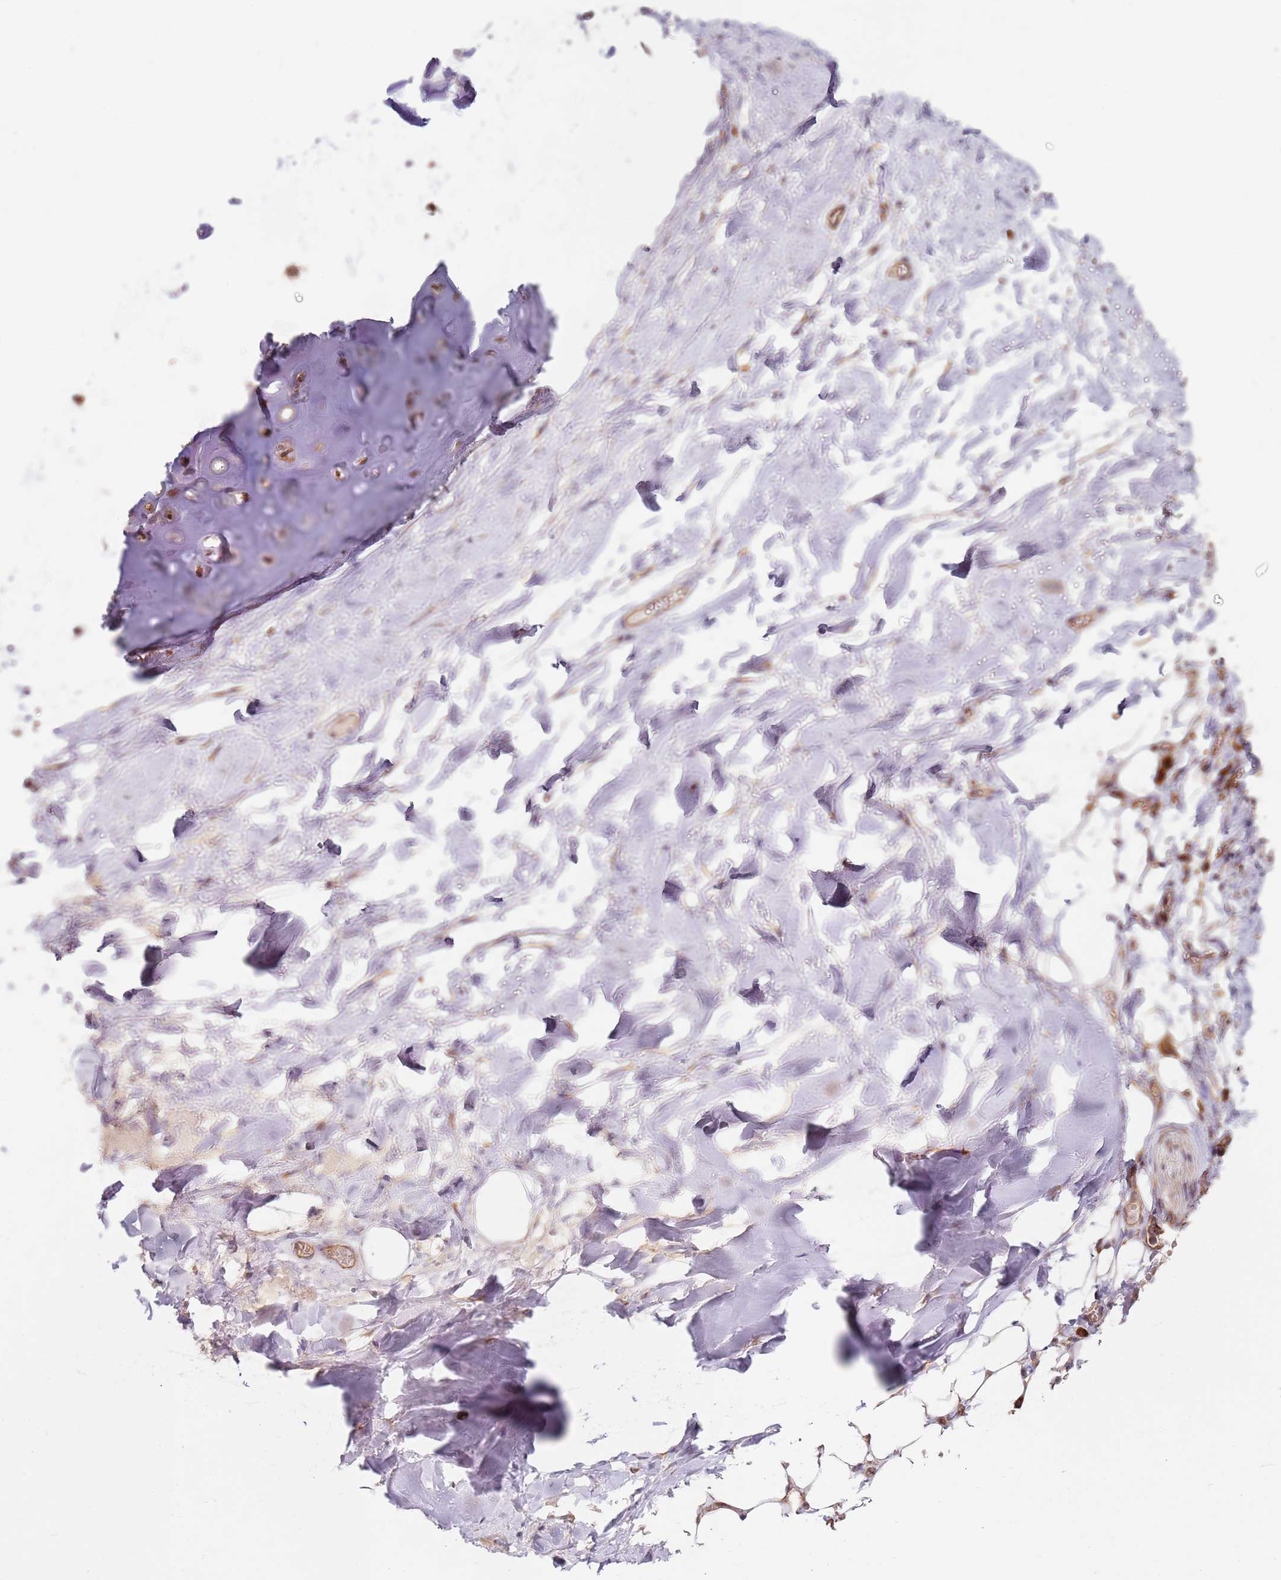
{"staining": {"intensity": "moderate", "quantity": ">75%", "location": "cytoplasmic/membranous"}, "tissue": "adipose tissue", "cell_type": "Adipocytes", "image_type": "normal", "snomed": [{"axis": "morphology", "description": "Normal tissue, NOS"}, {"axis": "topography", "description": "Lymph node"}, {"axis": "topography", "description": "Cartilage tissue"}, {"axis": "topography", "description": "Bronchus"}], "caption": "Protein expression analysis of unremarkable adipose tissue demonstrates moderate cytoplasmic/membranous positivity in about >75% of adipocytes. Nuclei are stained in blue.", "gene": "RPS3A", "patient": {"sex": "male", "age": 63}}